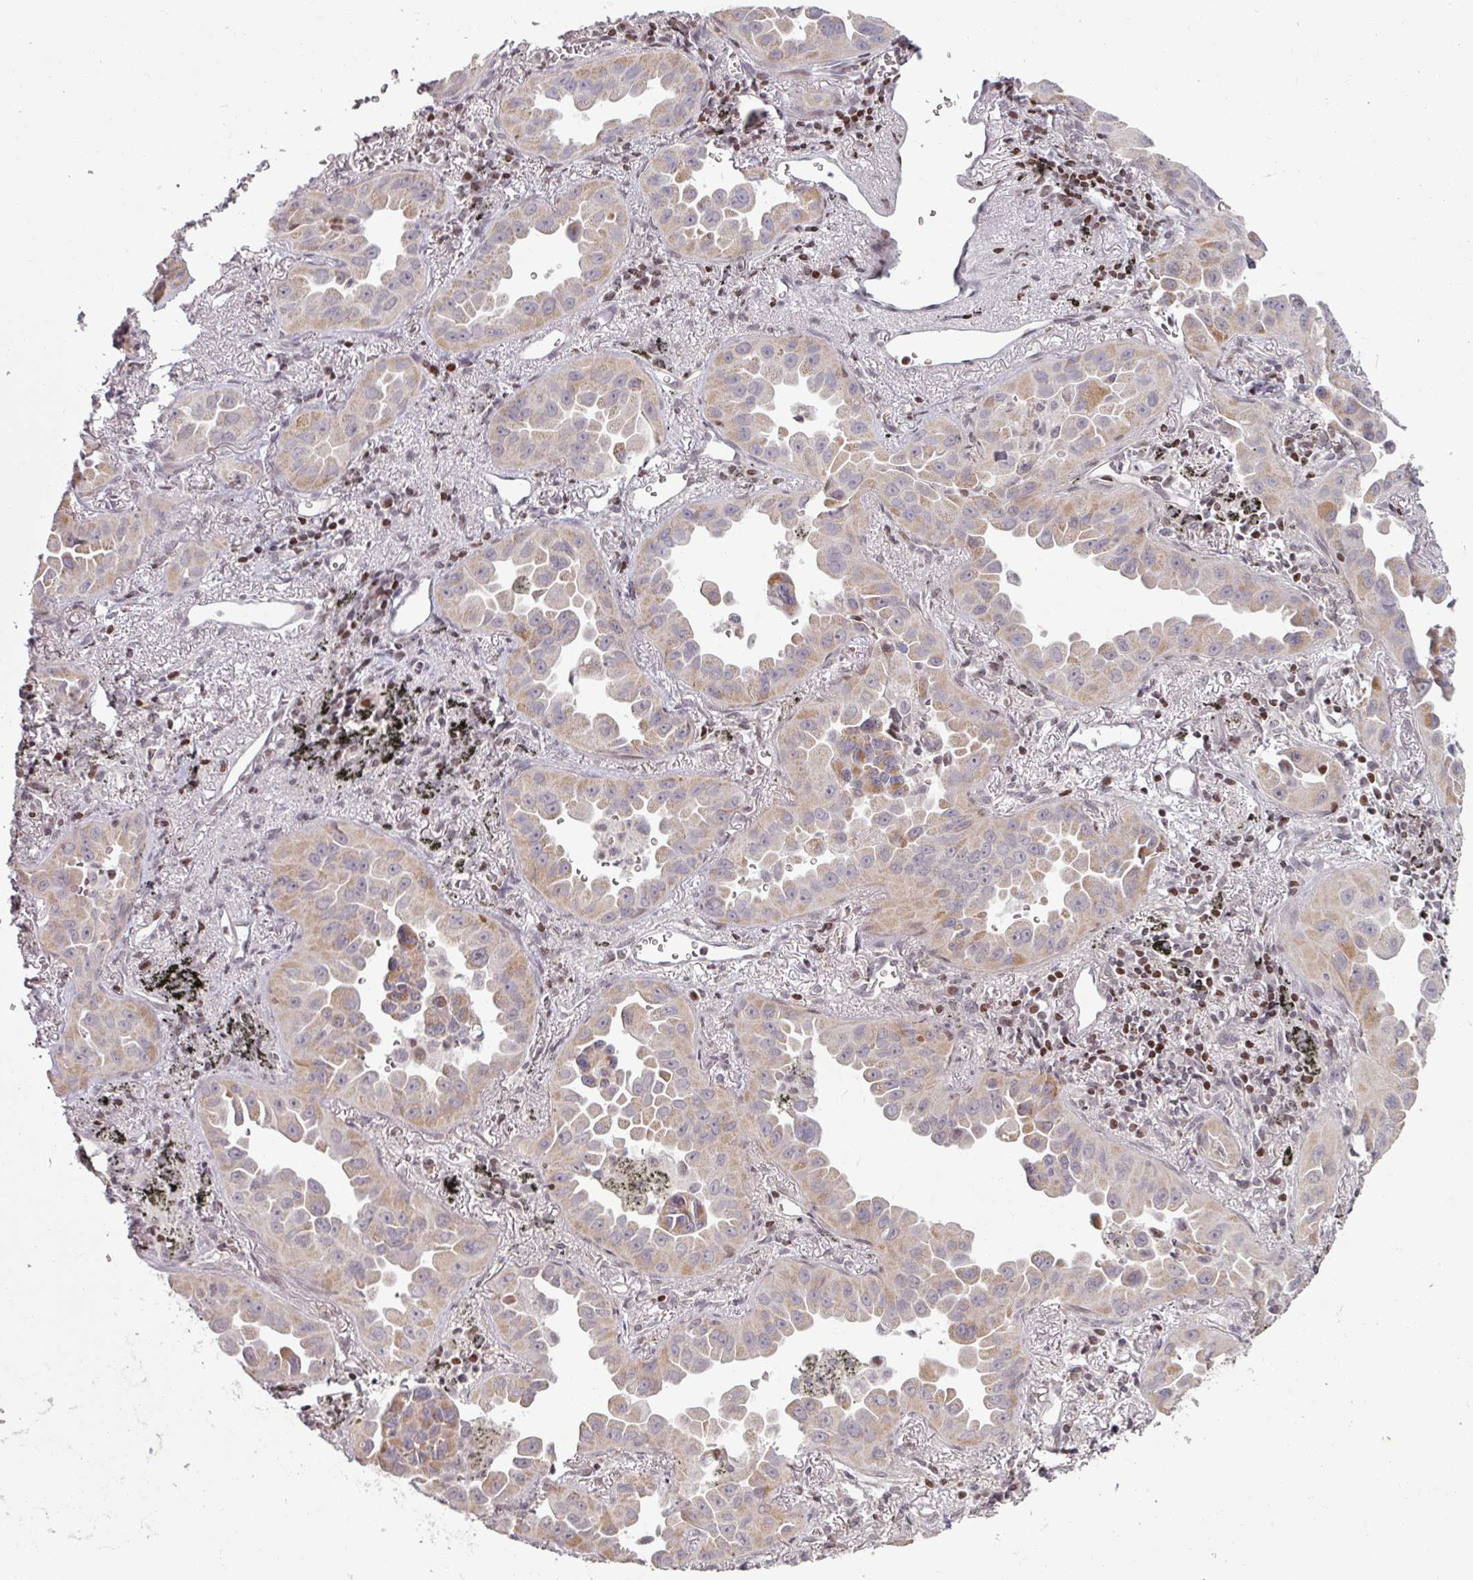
{"staining": {"intensity": "weak", "quantity": "25%-75%", "location": "cytoplasmic/membranous"}, "tissue": "lung cancer", "cell_type": "Tumor cells", "image_type": "cancer", "snomed": [{"axis": "morphology", "description": "Adenocarcinoma, NOS"}, {"axis": "topography", "description": "Lung"}], "caption": "About 25%-75% of tumor cells in lung adenocarcinoma reveal weak cytoplasmic/membranous protein expression as visualized by brown immunohistochemical staining.", "gene": "NCOR1", "patient": {"sex": "male", "age": 68}}